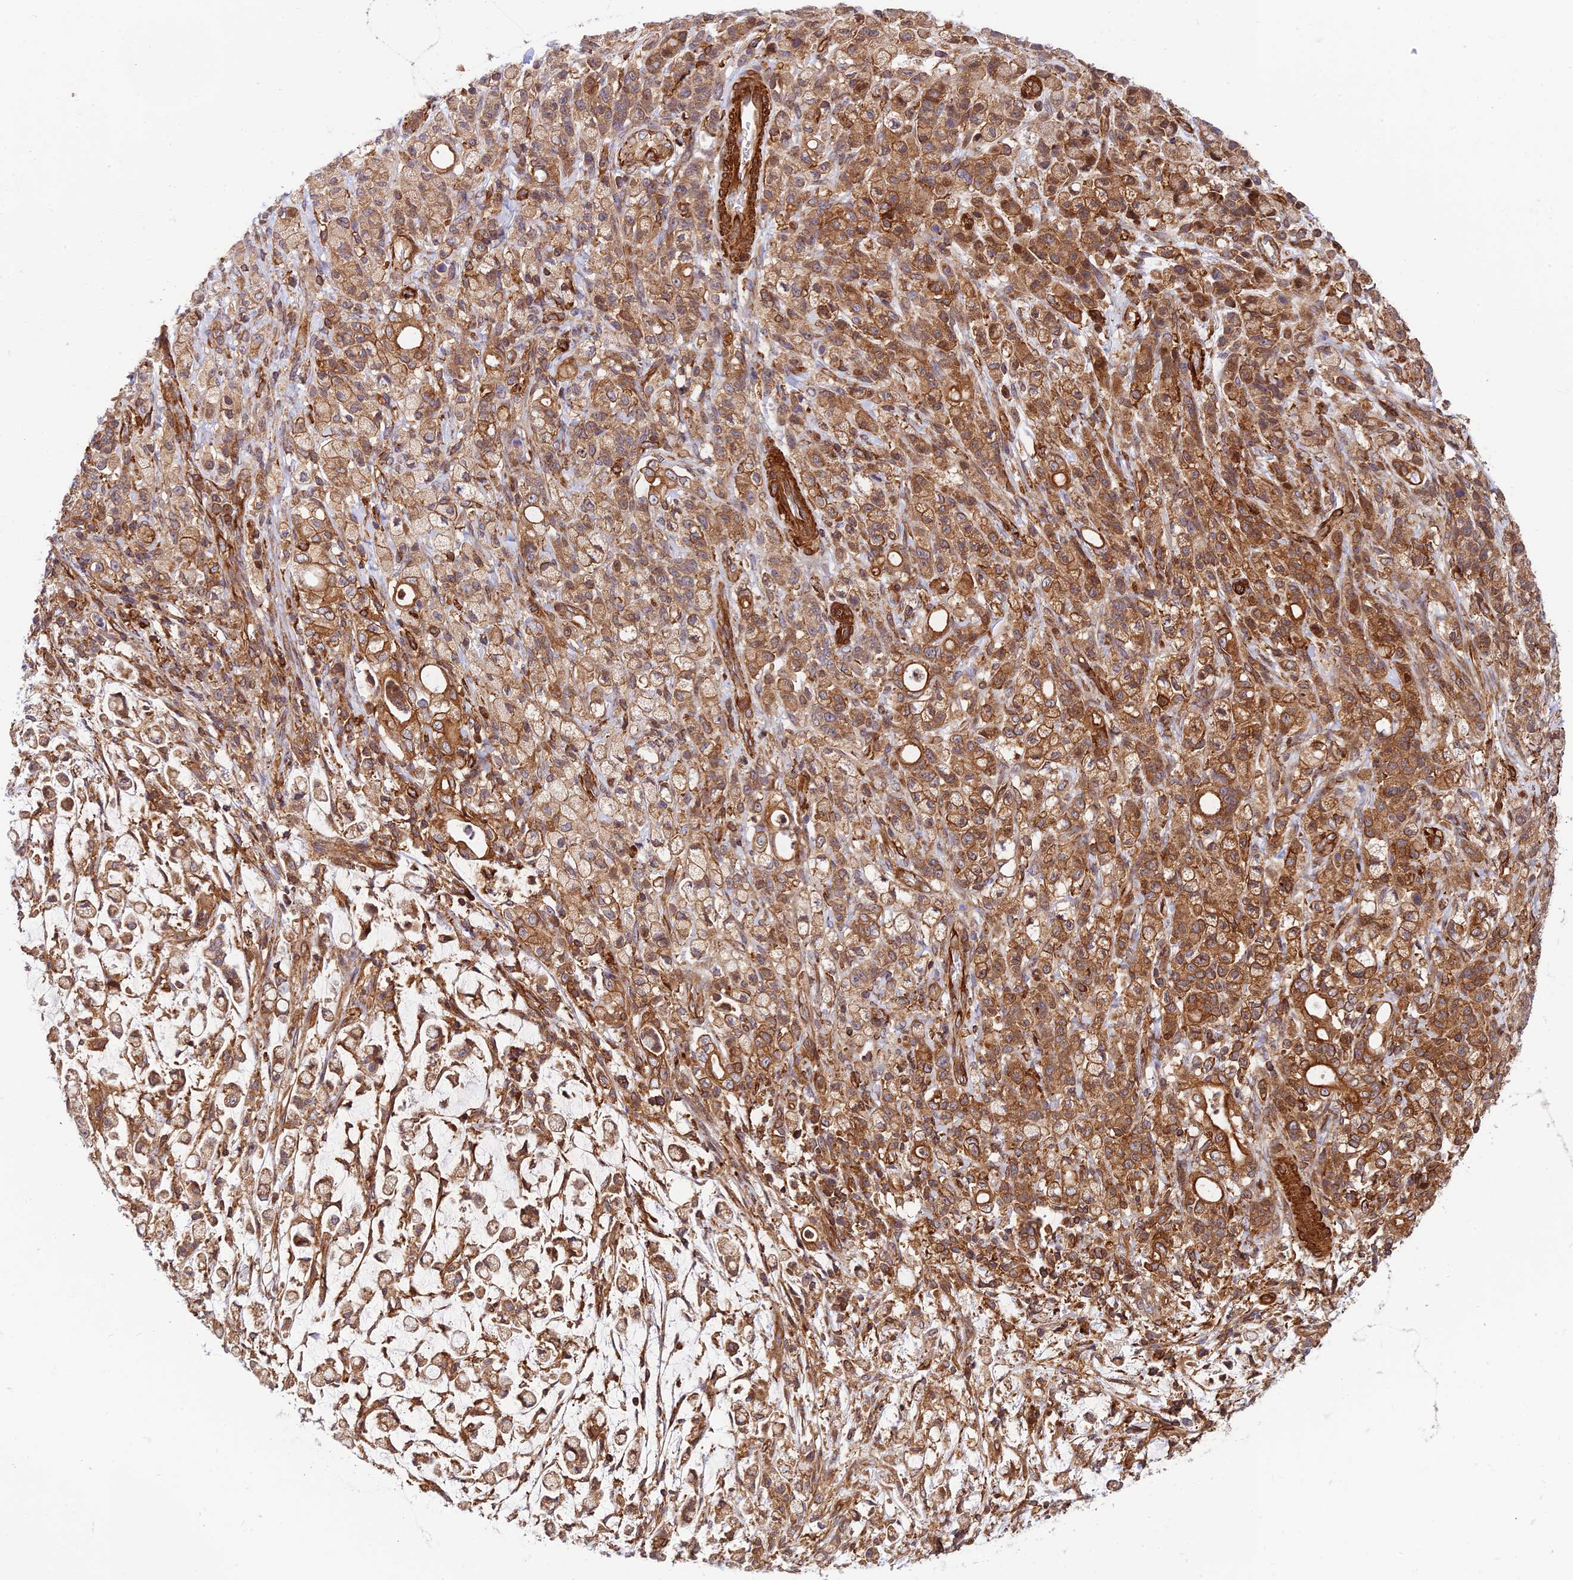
{"staining": {"intensity": "moderate", "quantity": ">75%", "location": "cytoplasmic/membranous"}, "tissue": "stomach cancer", "cell_type": "Tumor cells", "image_type": "cancer", "snomed": [{"axis": "morphology", "description": "Adenocarcinoma, NOS"}, {"axis": "topography", "description": "Stomach"}], "caption": "A high-resolution photomicrograph shows immunohistochemistry (IHC) staining of stomach cancer (adenocarcinoma), which shows moderate cytoplasmic/membranous positivity in about >75% of tumor cells.", "gene": "EVI5L", "patient": {"sex": "female", "age": 60}}